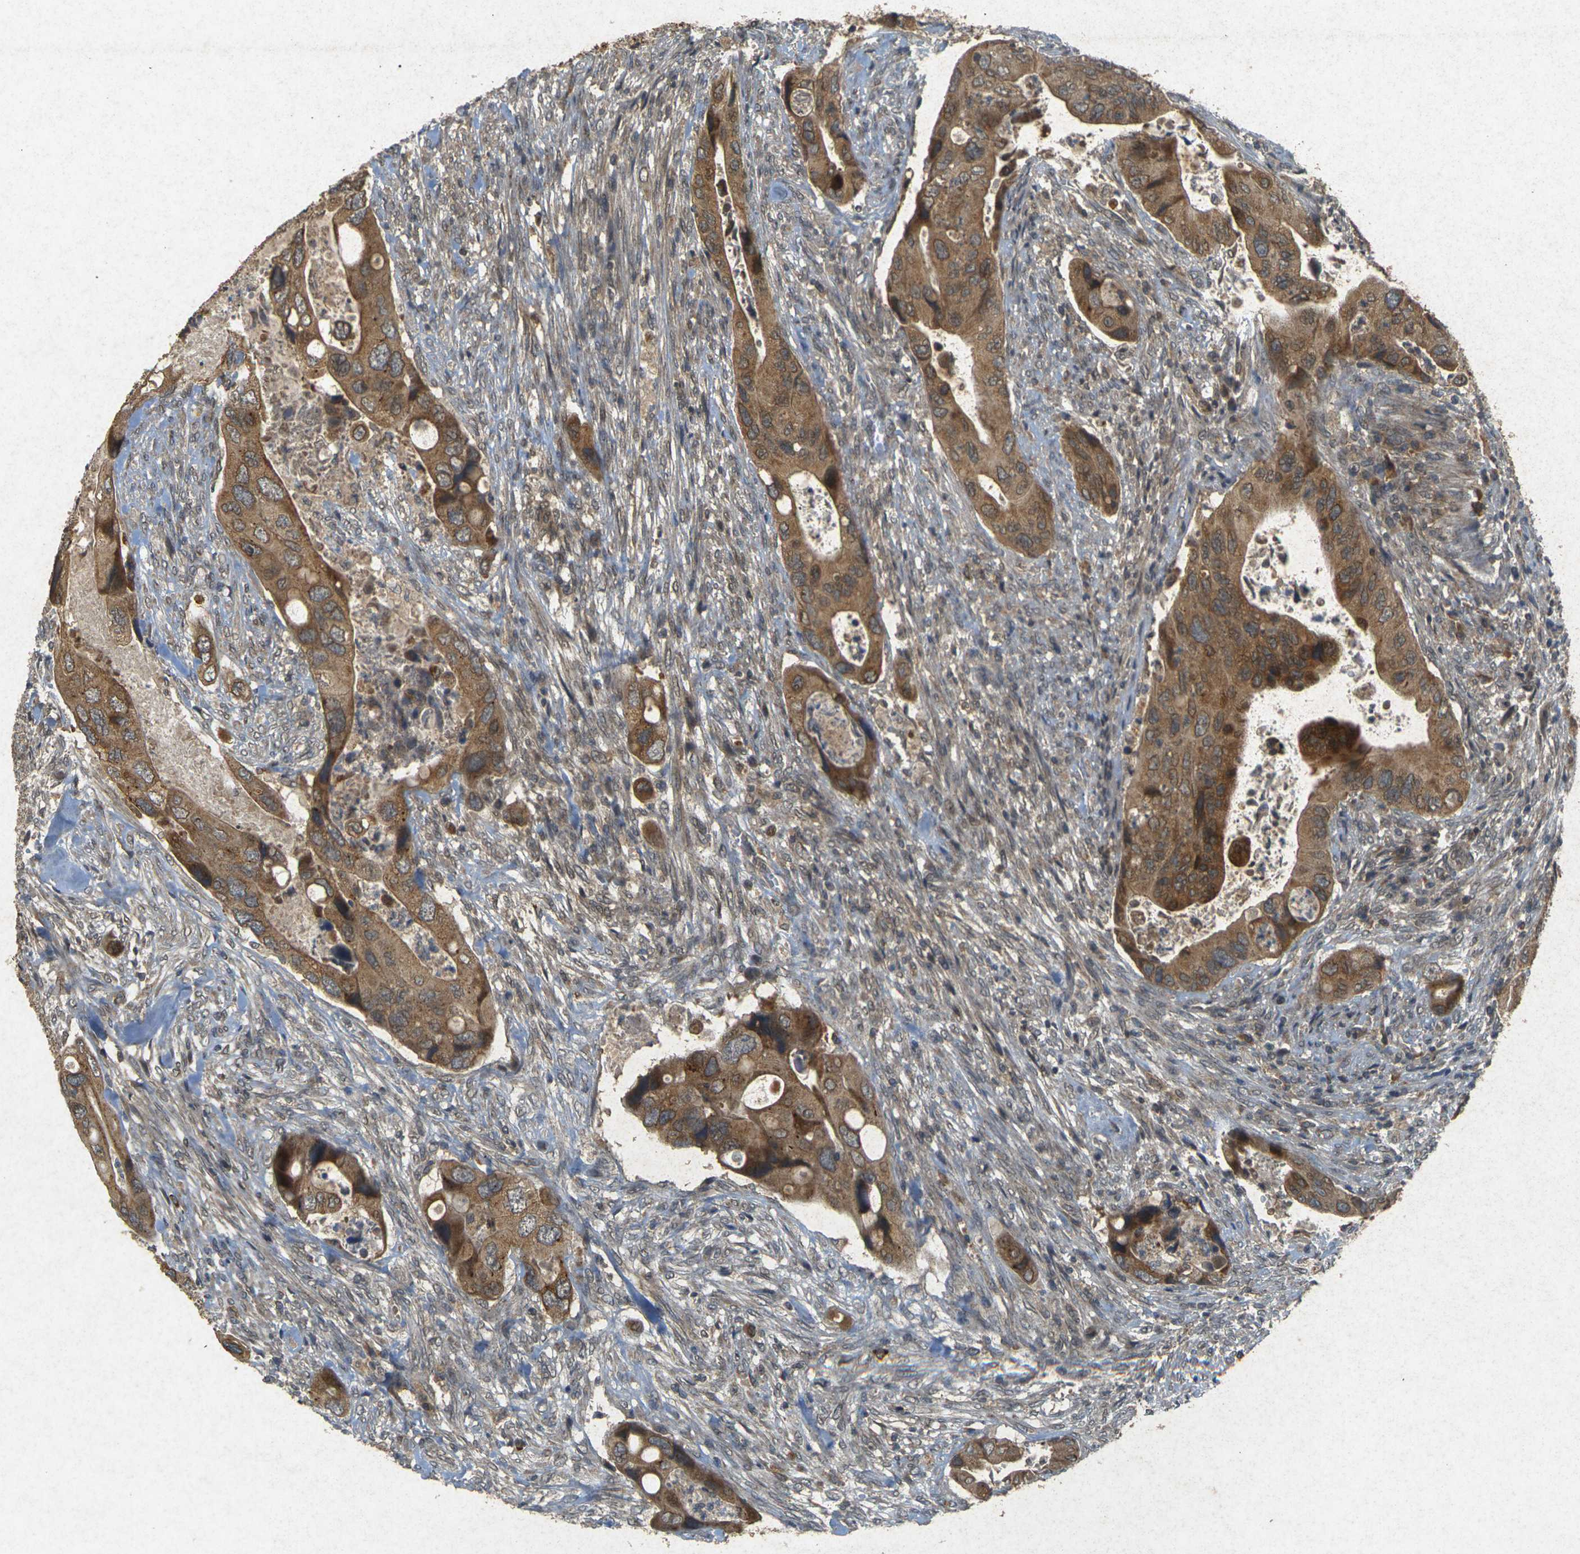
{"staining": {"intensity": "moderate", "quantity": ">75%", "location": "cytoplasmic/membranous"}, "tissue": "colorectal cancer", "cell_type": "Tumor cells", "image_type": "cancer", "snomed": [{"axis": "morphology", "description": "Adenocarcinoma, NOS"}, {"axis": "topography", "description": "Rectum"}], "caption": "This is a photomicrograph of immunohistochemistry (IHC) staining of adenocarcinoma (colorectal), which shows moderate positivity in the cytoplasmic/membranous of tumor cells.", "gene": "ERN1", "patient": {"sex": "female", "age": 57}}